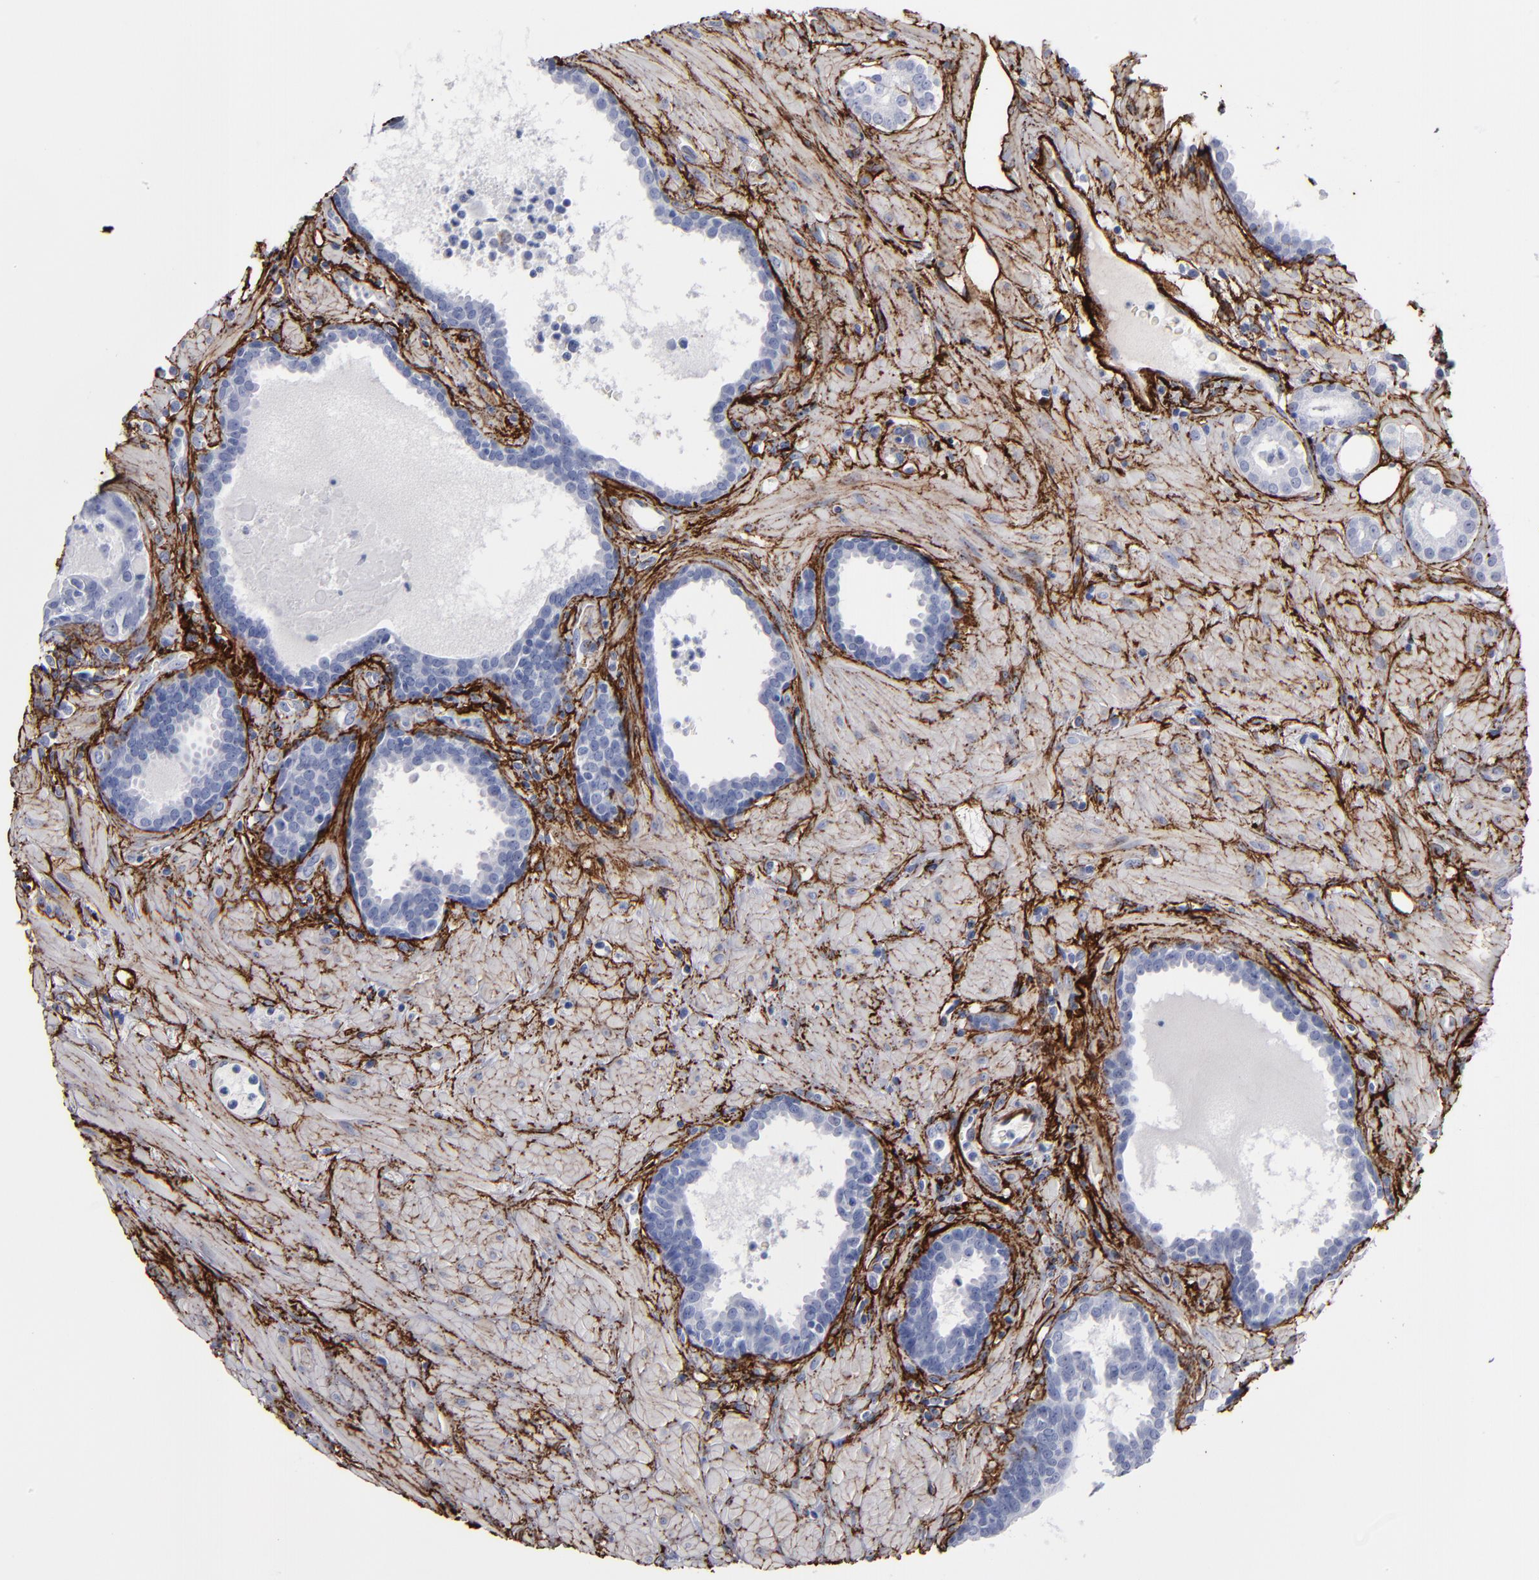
{"staining": {"intensity": "negative", "quantity": "none", "location": "none"}, "tissue": "prostate cancer", "cell_type": "Tumor cells", "image_type": "cancer", "snomed": [{"axis": "morphology", "description": "Adenocarcinoma, Low grade"}, {"axis": "topography", "description": "Prostate"}], "caption": "There is no significant staining in tumor cells of prostate adenocarcinoma (low-grade).", "gene": "EMILIN1", "patient": {"sex": "male", "age": 57}}